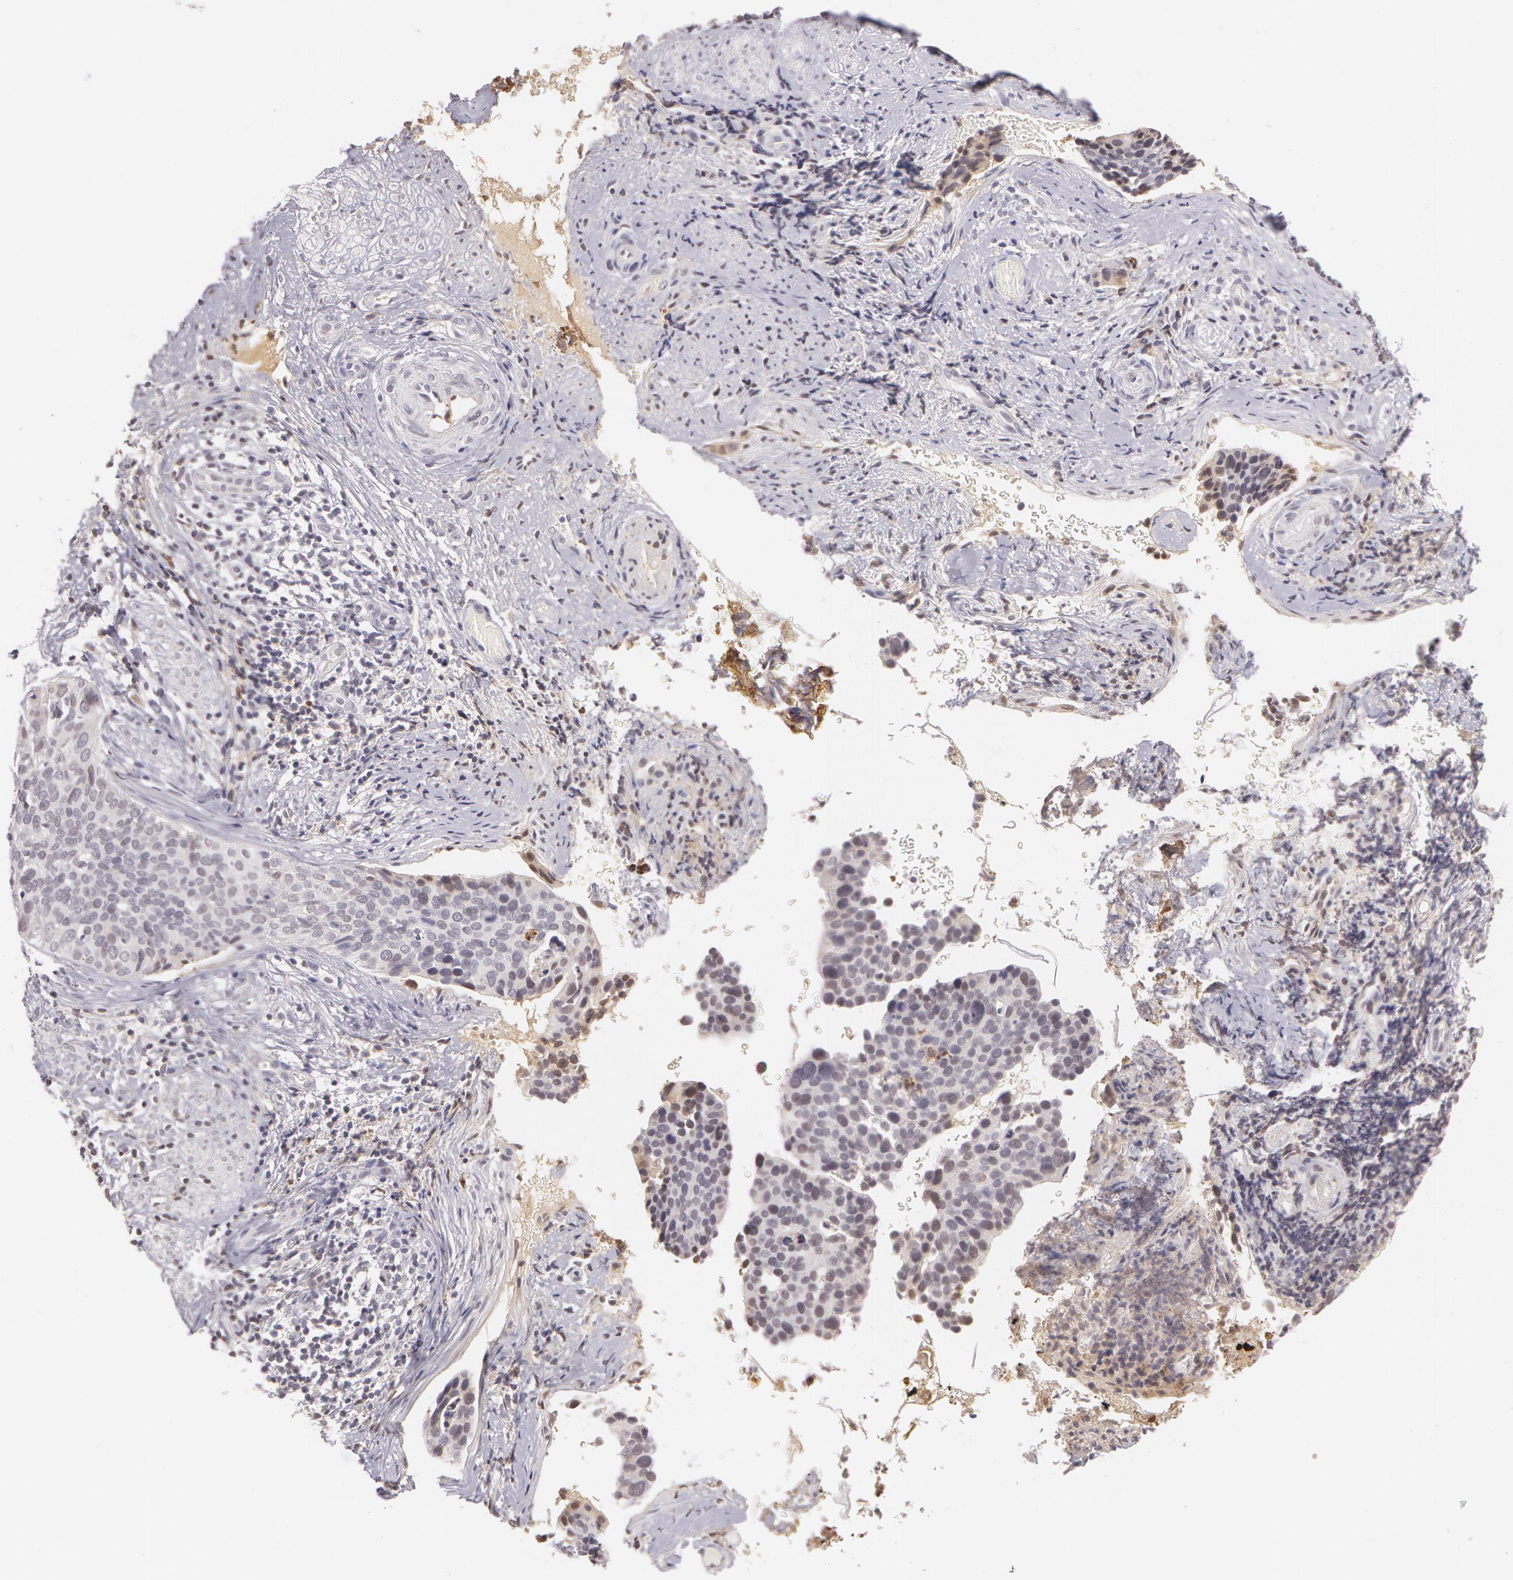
{"staining": {"intensity": "weak", "quantity": "<25%", "location": "nuclear"}, "tissue": "cervical cancer", "cell_type": "Tumor cells", "image_type": "cancer", "snomed": [{"axis": "morphology", "description": "Squamous cell carcinoma, NOS"}, {"axis": "topography", "description": "Cervix"}], "caption": "The IHC photomicrograph has no significant staining in tumor cells of cervical cancer tissue. (DAB immunohistochemistry, high magnification).", "gene": "LBP", "patient": {"sex": "female", "age": 31}}